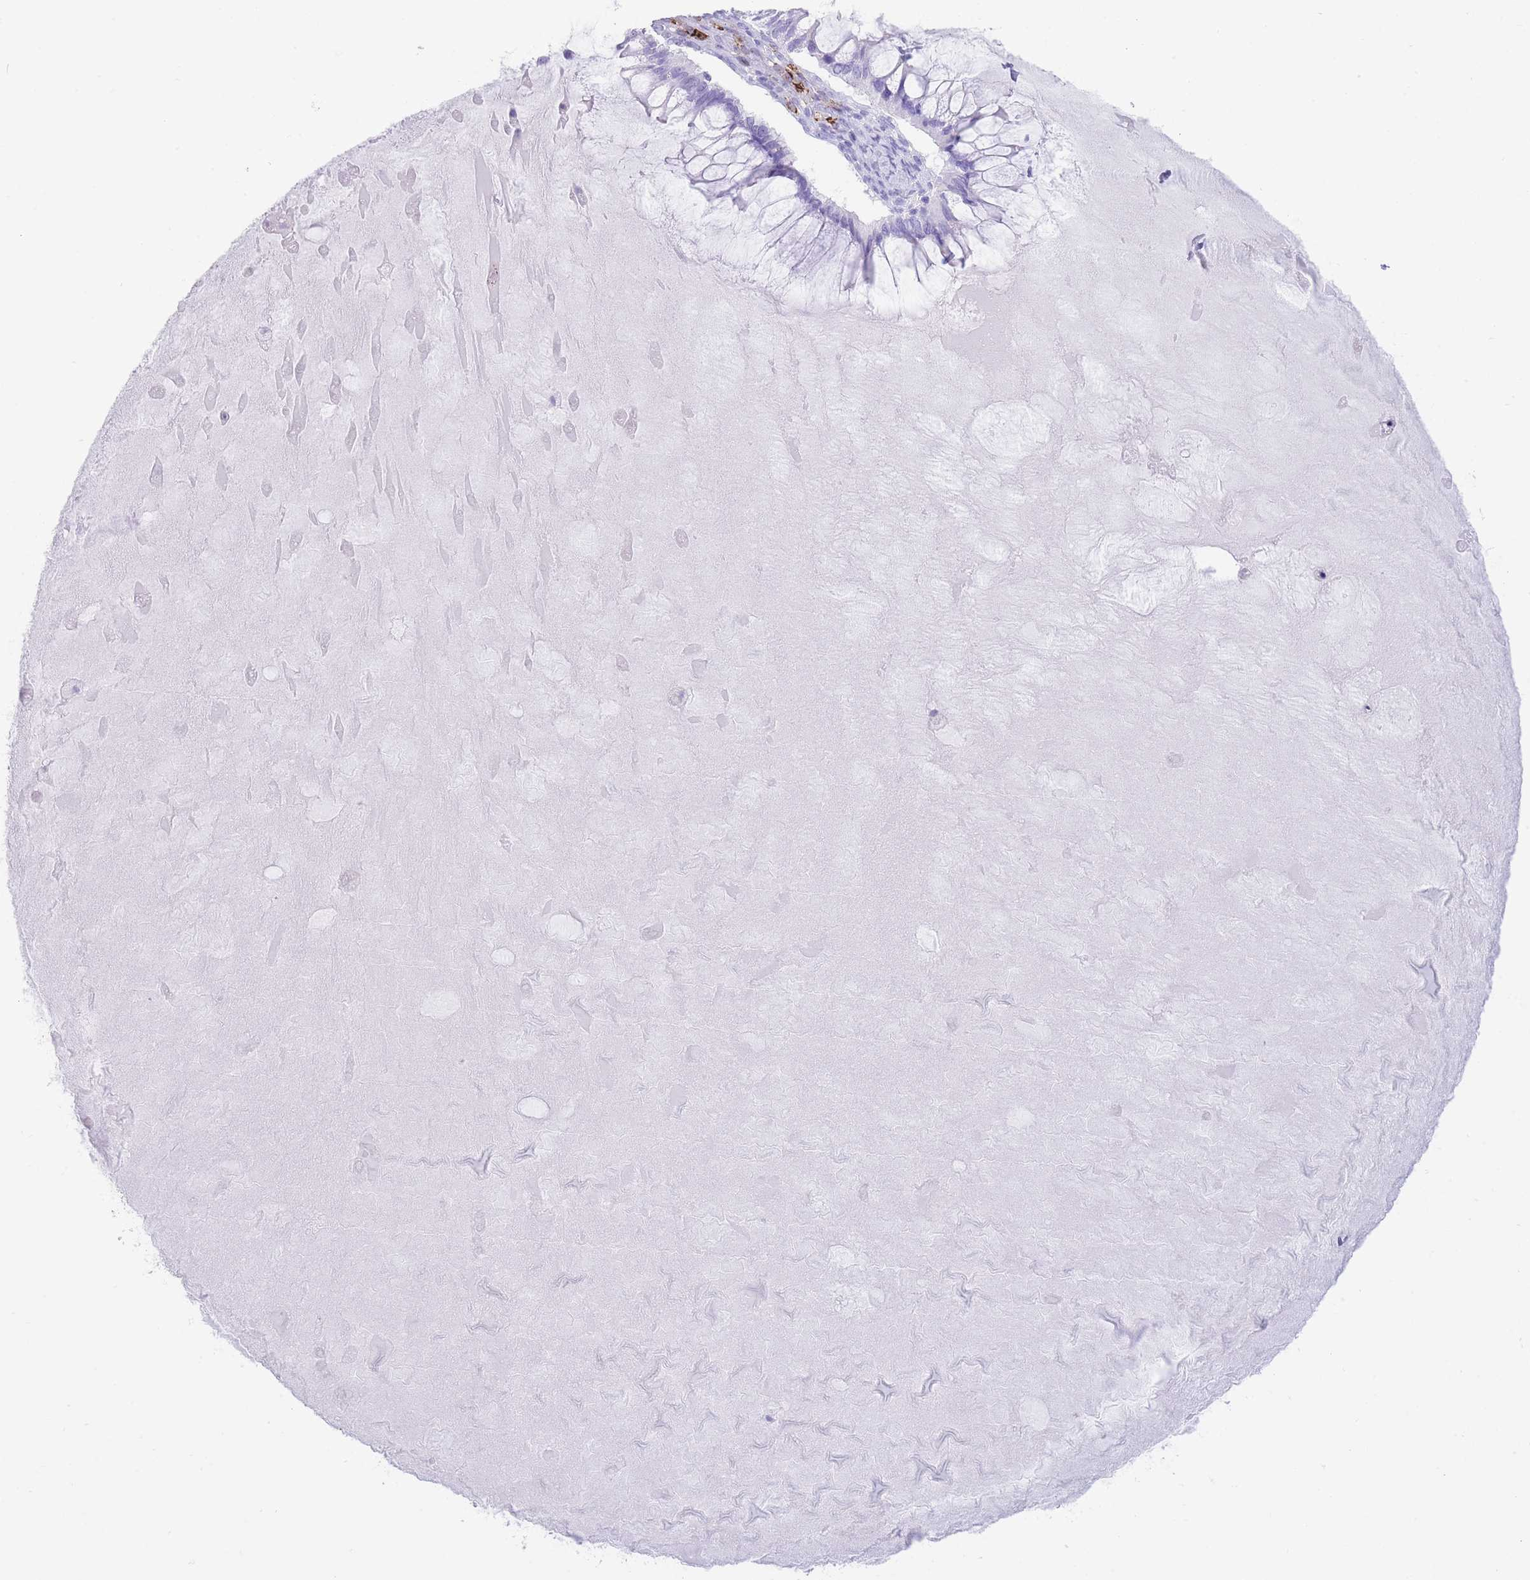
{"staining": {"intensity": "negative", "quantity": "none", "location": "none"}, "tissue": "ovarian cancer", "cell_type": "Tumor cells", "image_type": "cancer", "snomed": [{"axis": "morphology", "description": "Cystadenocarcinoma, mucinous, NOS"}, {"axis": "topography", "description": "Ovary"}], "caption": "An image of human mucinous cystadenocarcinoma (ovarian) is negative for staining in tumor cells.", "gene": "ELOA2", "patient": {"sex": "female", "age": 61}}